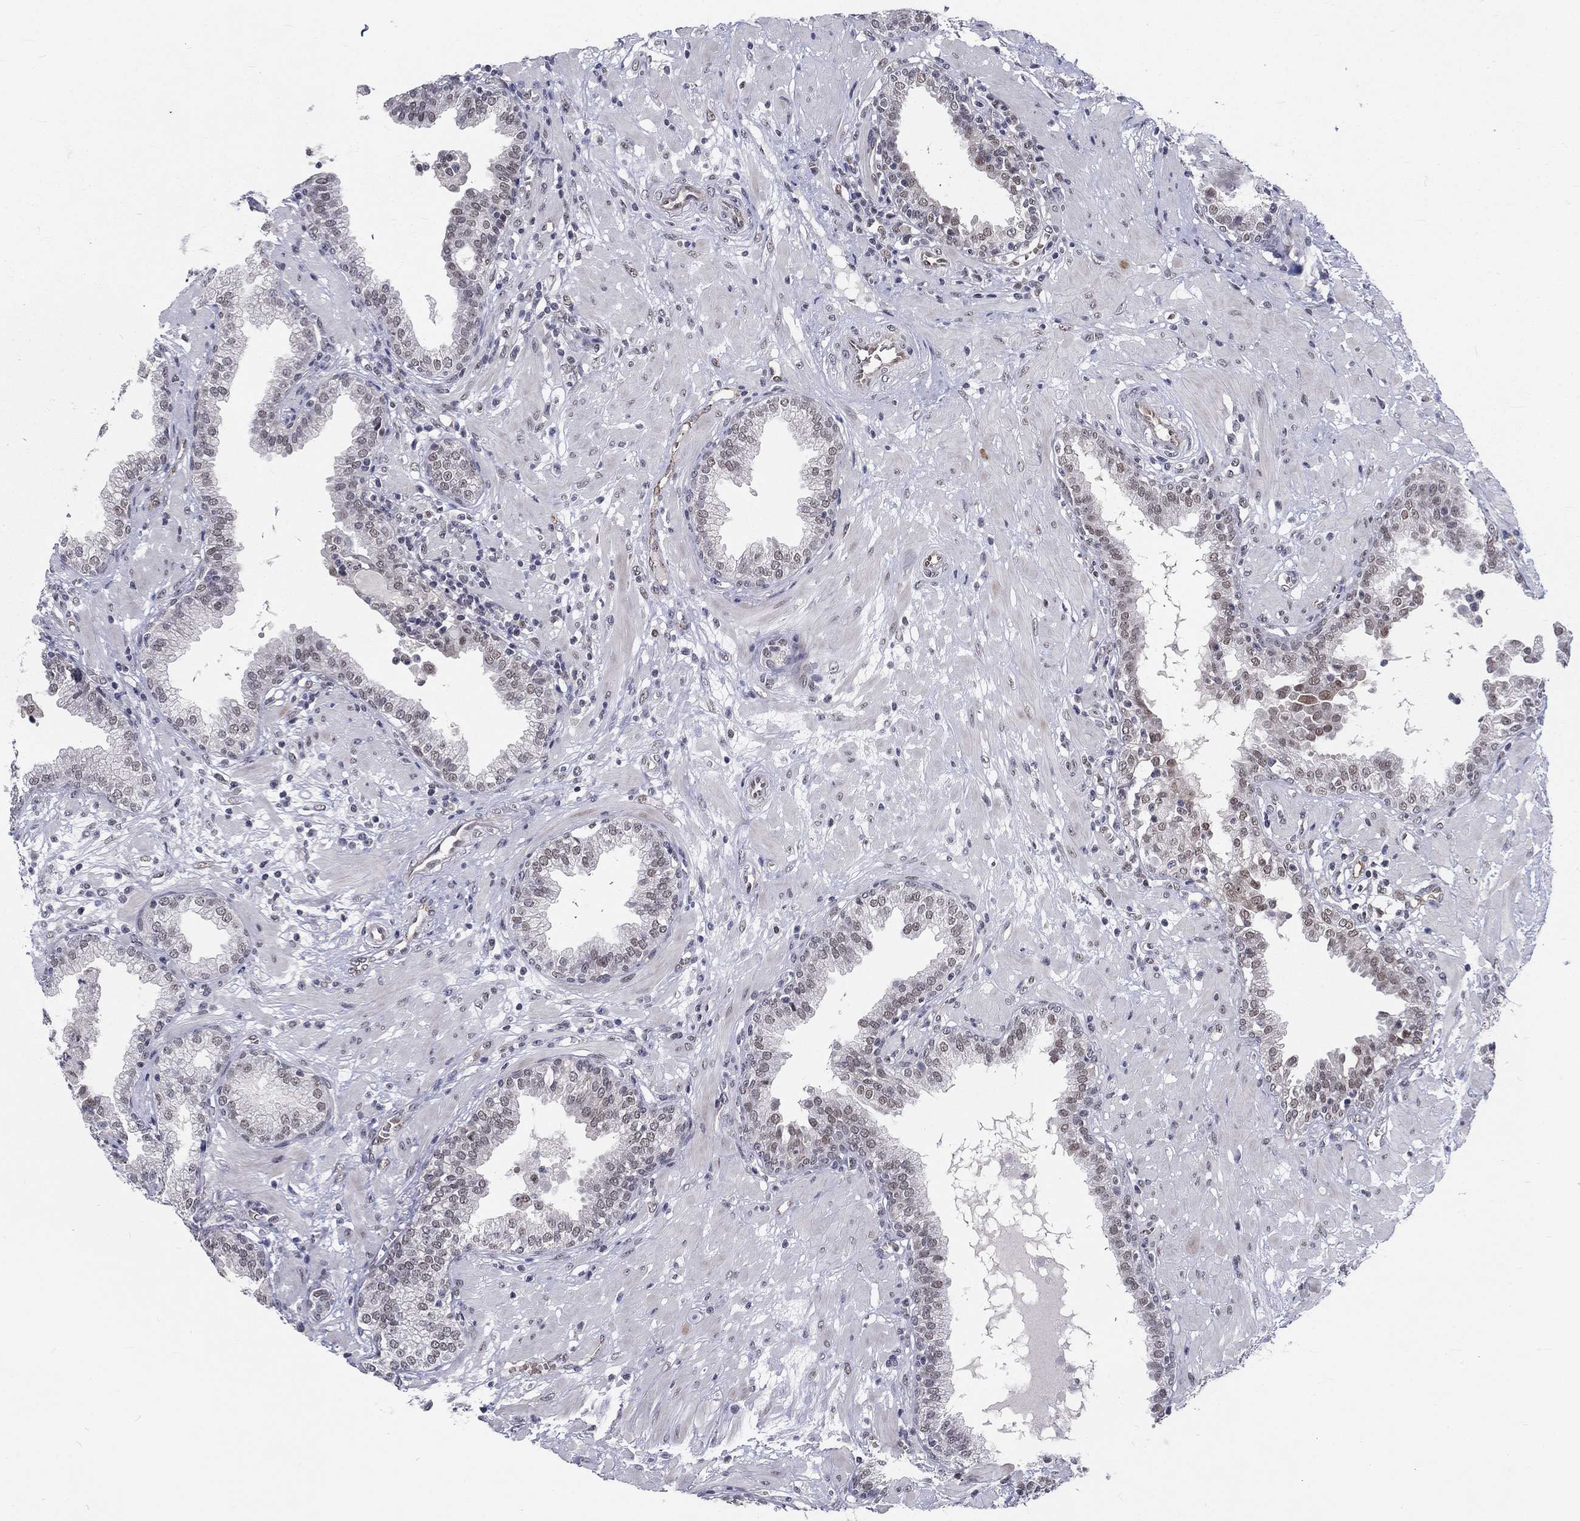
{"staining": {"intensity": "moderate", "quantity": "<25%", "location": "nuclear"}, "tissue": "prostate", "cell_type": "Glandular cells", "image_type": "normal", "snomed": [{"axis": "morphology", "description": "Normal tissue, NOS"}, {"axis": "topography", "description": "Prostate"}], "caption": "Moderate nuclear staining is present in approximately <25% of glandular cells in normal prostate.", "gene": "ZBED1", "patient": {"sex": "male", "age": 64}}